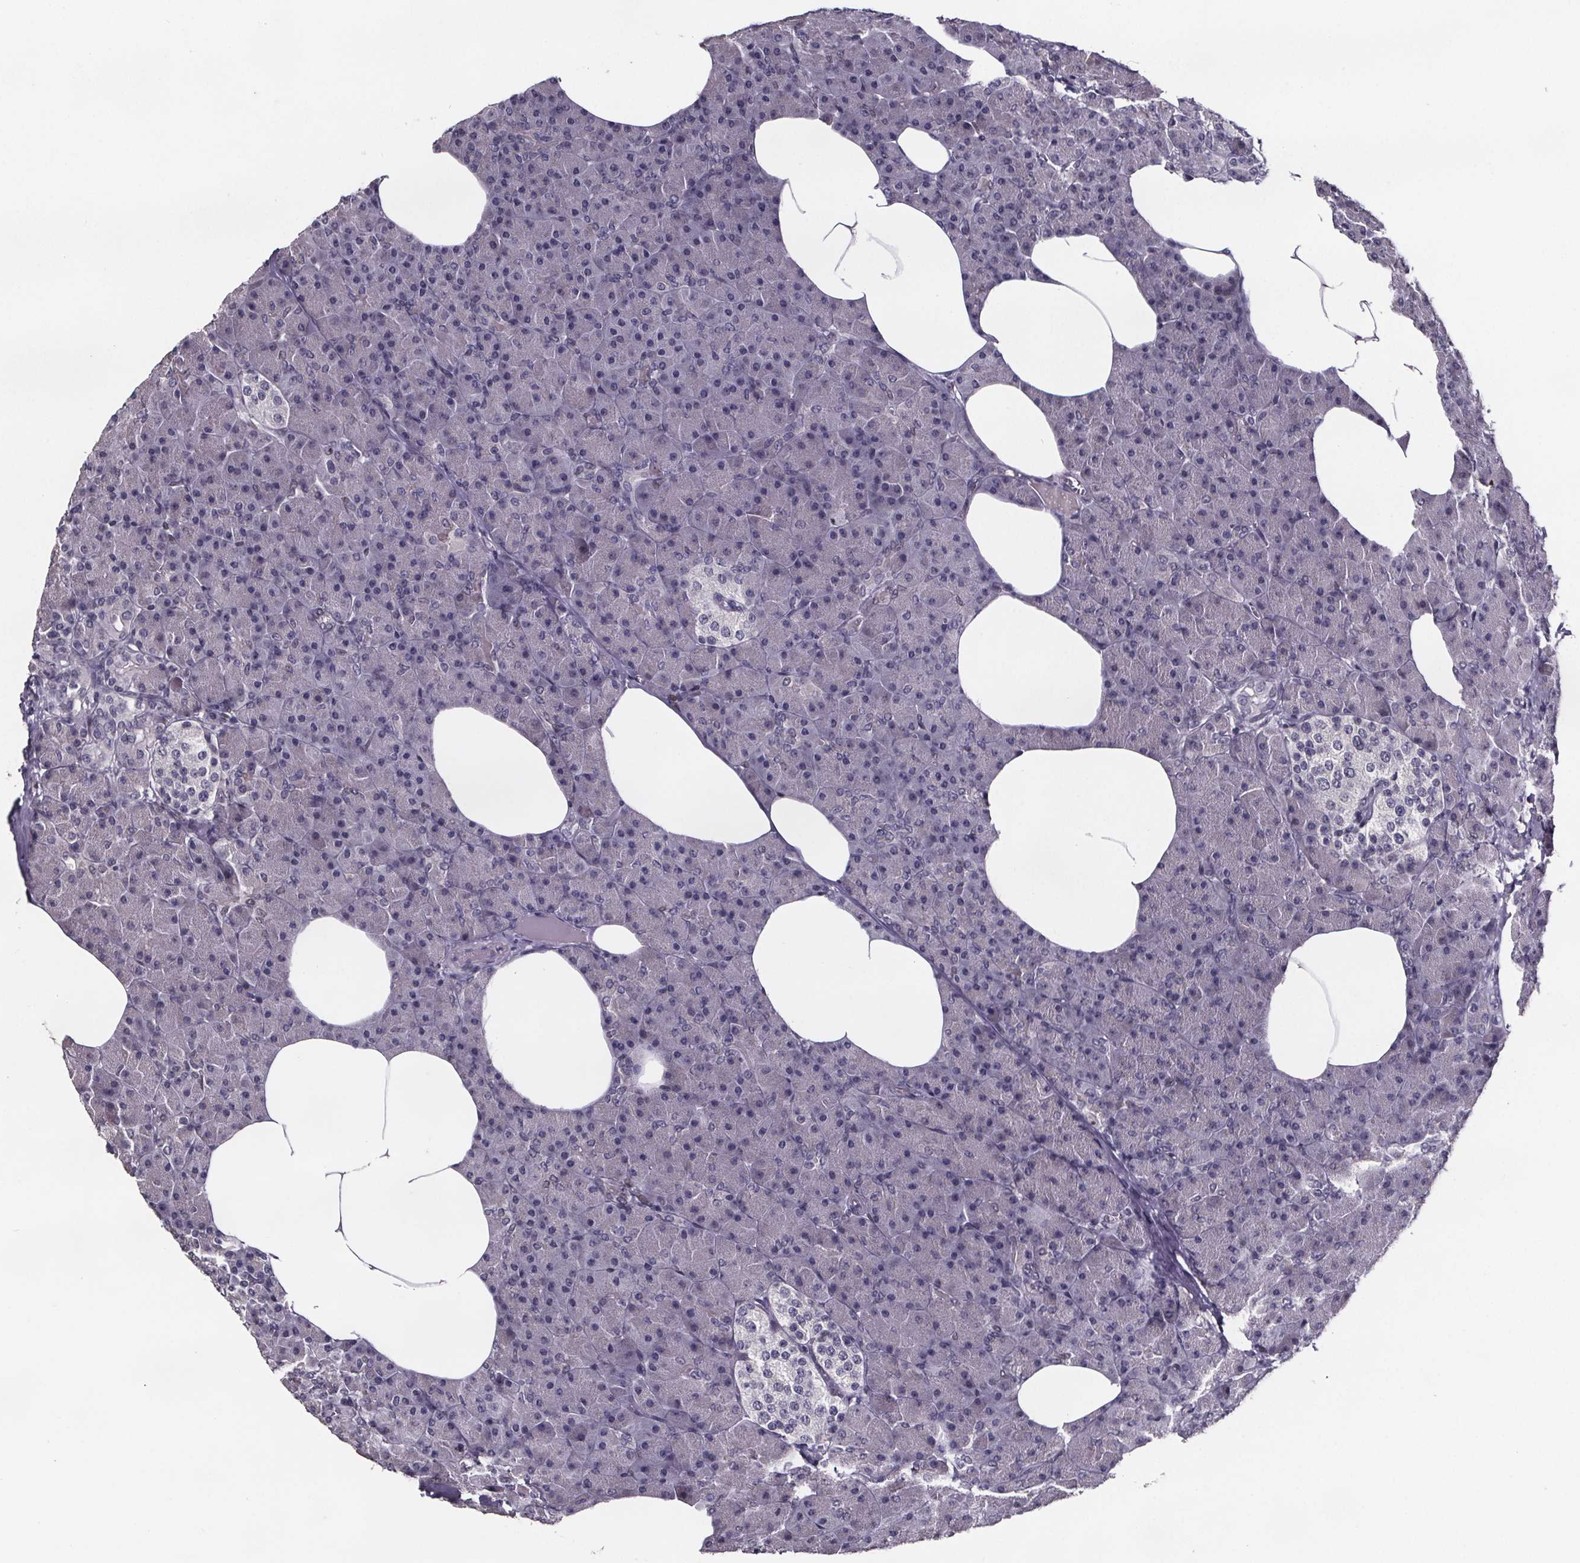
{"staining": {"intensity": "negative", "quantity": "none", "location": "none"}, "tissue": "pancreas", "cell_type": "Exocrine glandular cells", "image_type": "normal", "snomed": [{"axis": "morphology", "description": "Normal tissue, NOS"}, {"axis": "topography", "description": "Pancreas"}], "caption": "A high-resolution histopathology image shows IHC staining of normal pancreas, which reveals no significant staining in exocrine glandular cells. Nuclei are stained in blue.", "gene": "AR", "patient": {"sex": "female", "age": 45}}